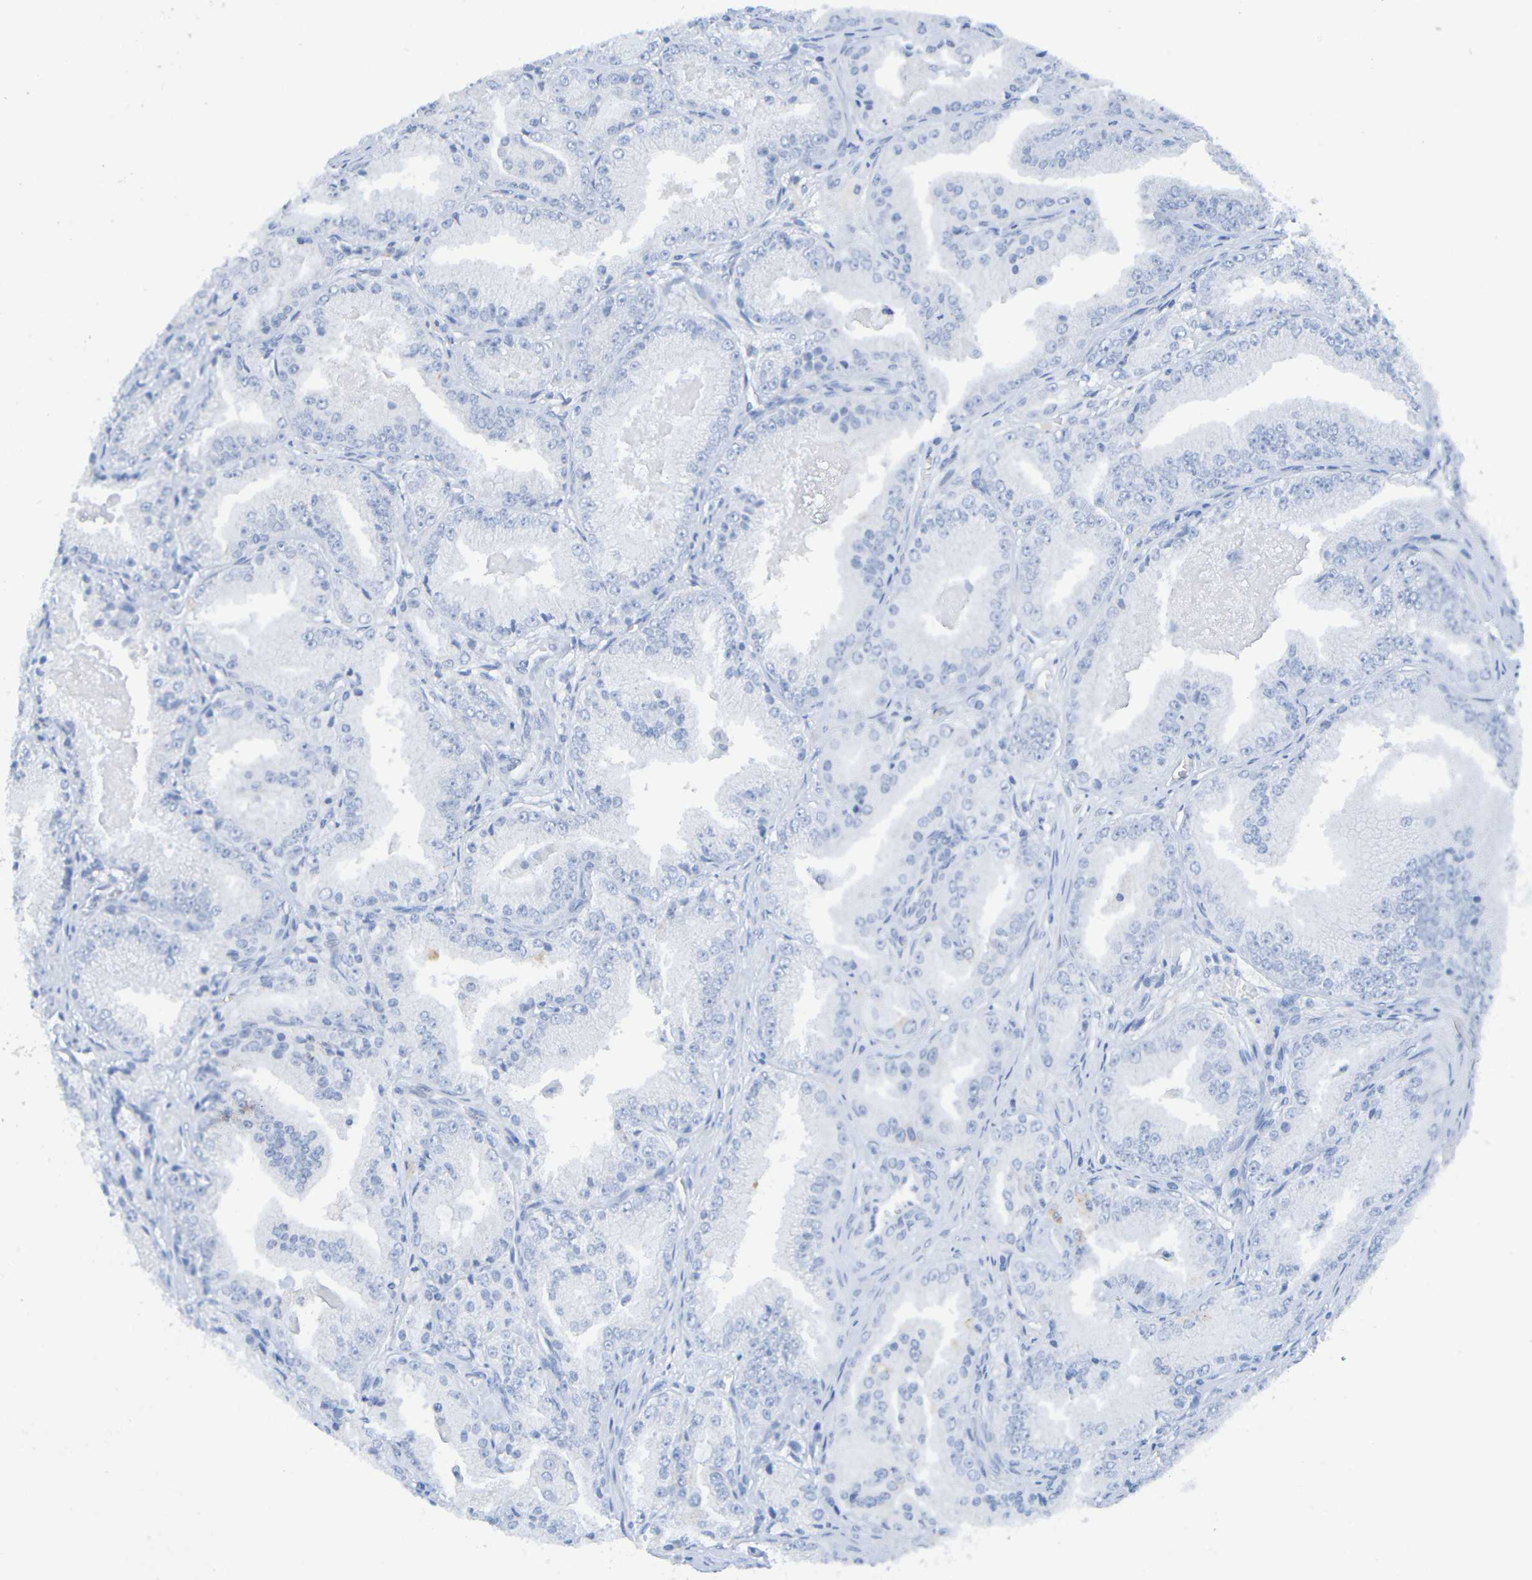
{"staining": {"intensity": "negative", "quantity": "none", "location": "none"}, "tissue": "prostate cancer", "cell_type": "Tumor cells", "image_type": "cancer", "snomed": [{"axis": "morphology", "description": "Adenocarcinoma, High grade"}, {"axis": "topography", "description": "Prostate"}], "caption": "Tumor cells are negative for protein expression in human prostate cancer.", "gene": "IL10", "patient": {"sex": "male", "age": 61}}